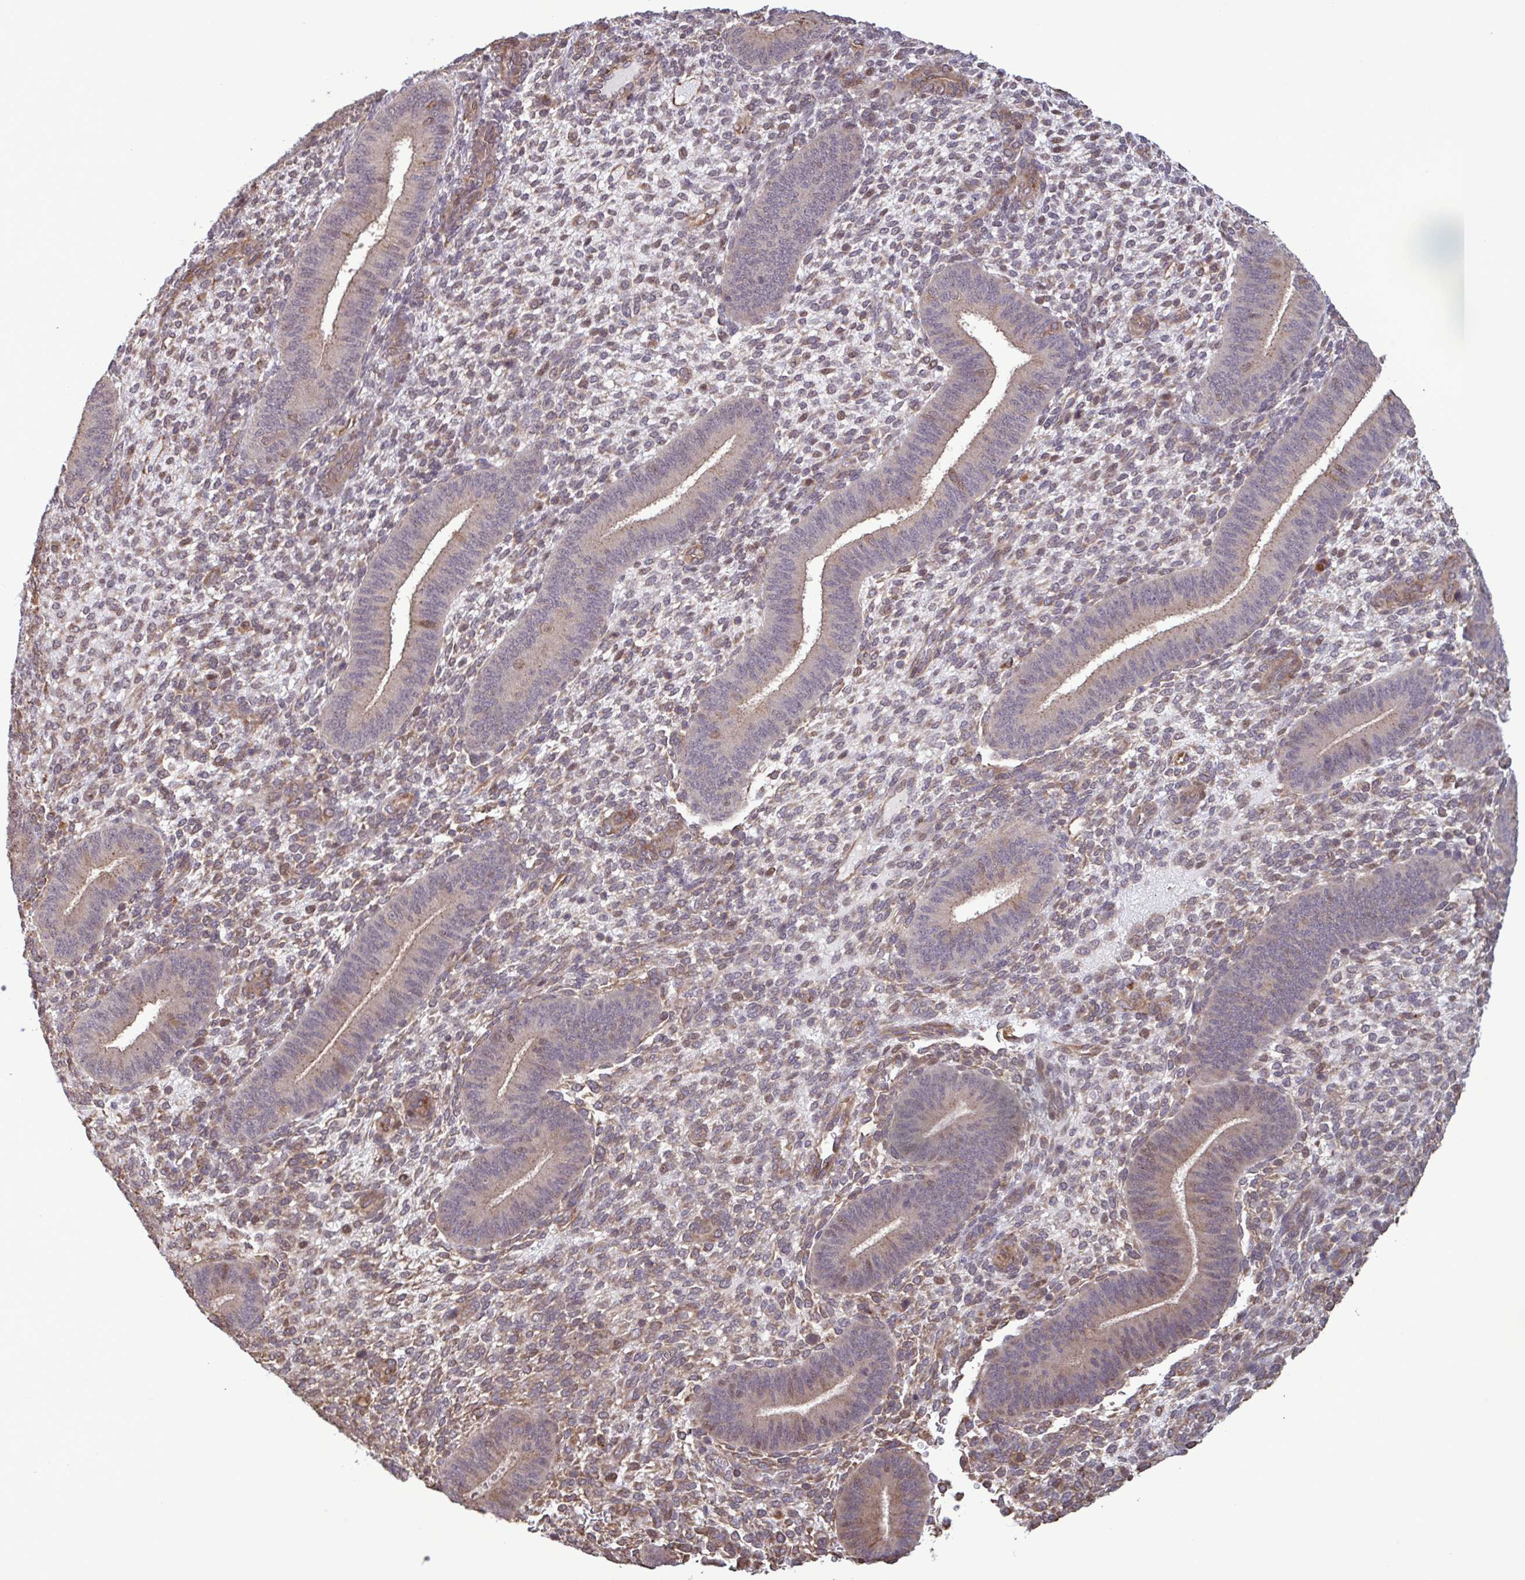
{"staining": {"intensity": "weak", "quantity": "25%-75%", "location": "cytoplasmic/membranous"}, "tissue": "endometrium", "cell_type": "Cells in endometrial stroma", "image_type": "normal", "snomed": [{"axis": "morphology", "description": "Normal tissue, NOS"}, {"axis": "topography", "description": "Endometrium"}], "caption": "IHC (DAB (3,3'-diaminobenzidine)) staining of unremarkable endometrium demonstrates weak cytoplasmic/membranous protein staining in about 25%-75% of cells in endometrial stroma.", "gene": "ZNF200", "patient": {"sex": "female", "age": 39}}